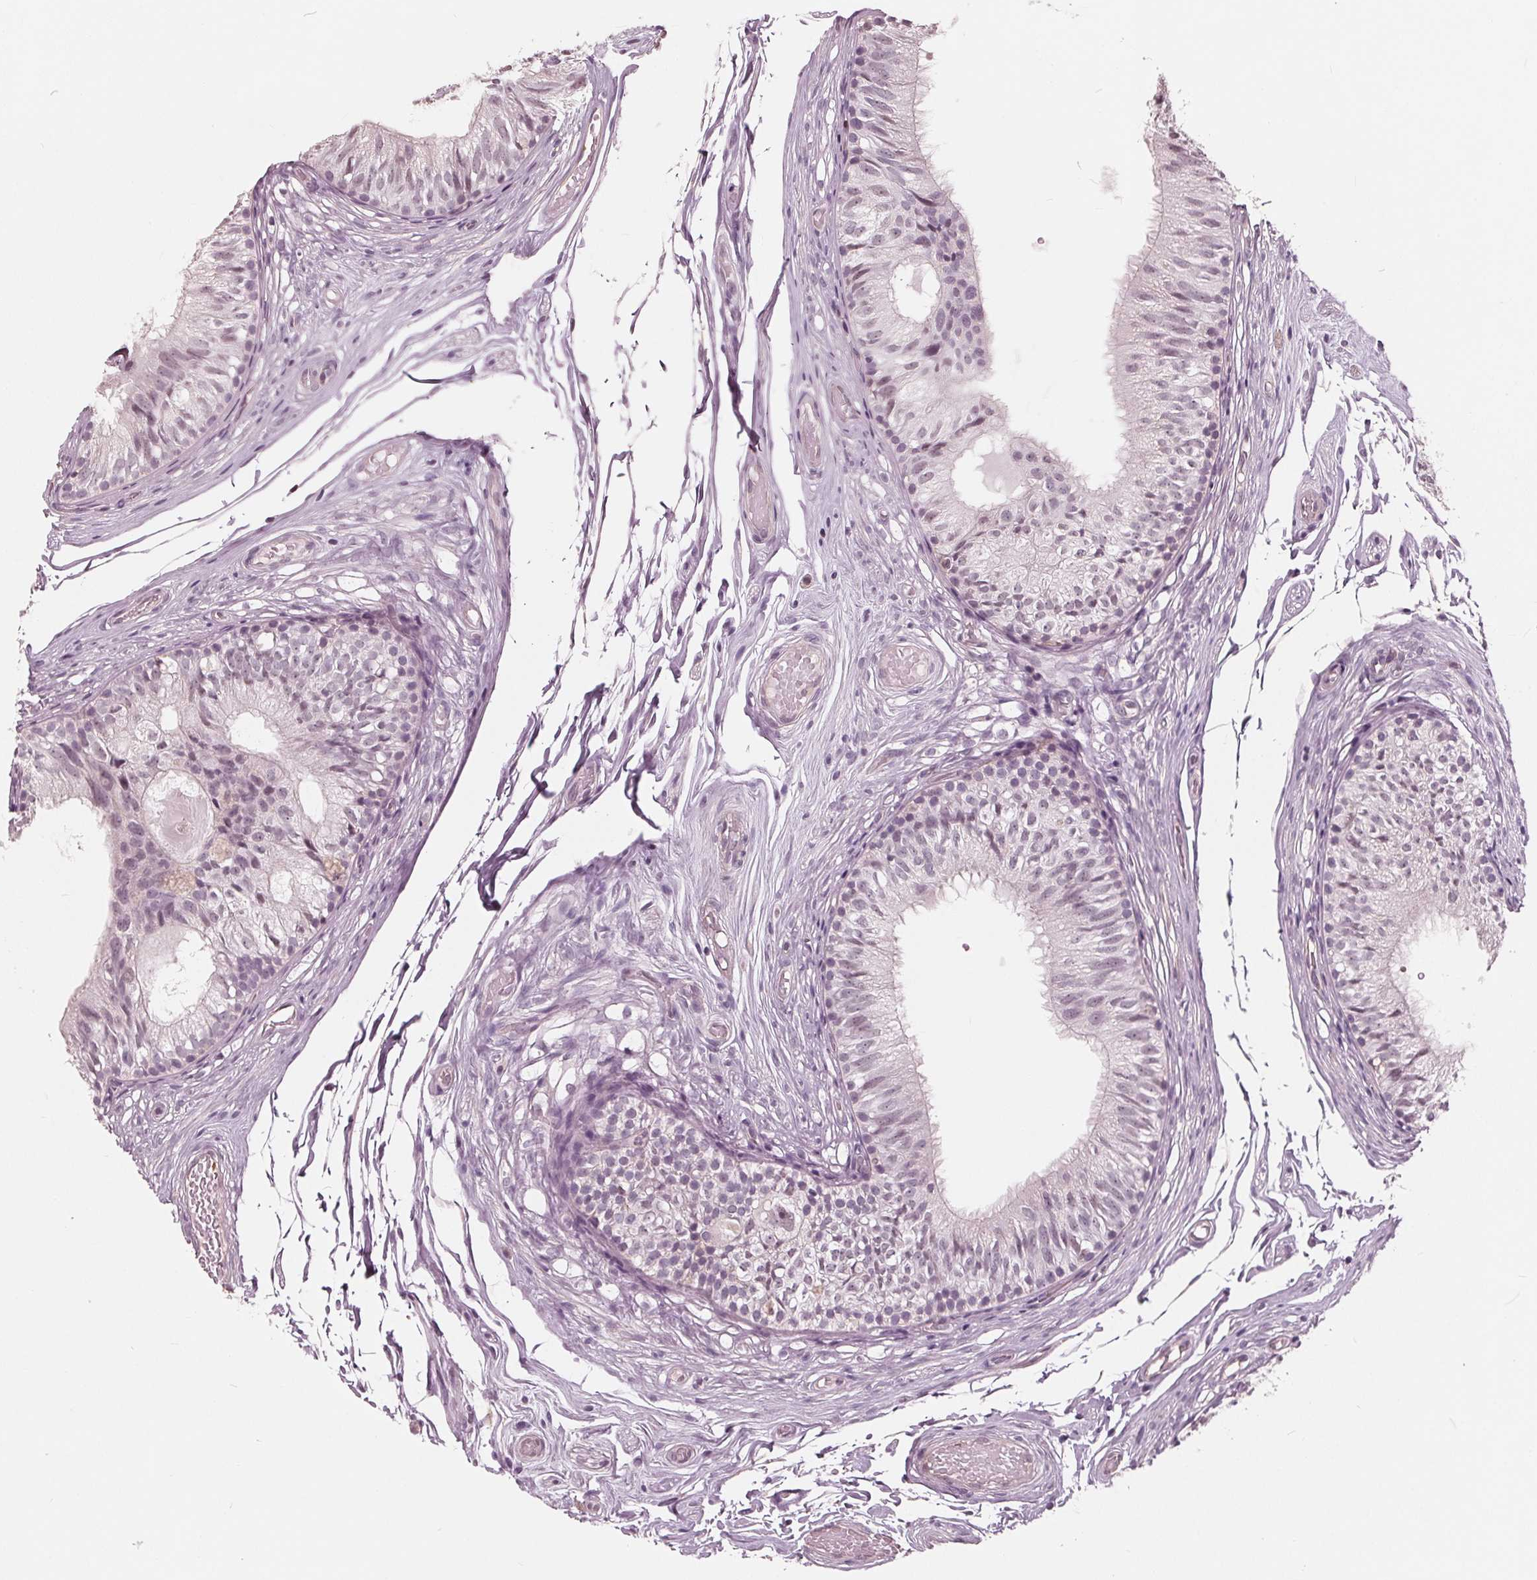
{"staining": {"intensity": "moderate", "quantity": "<25%", "location": "nuclear"}, "tissue": "epididymis", "cell_type": "Glandular cells", "image_type": "normal", "snomed": [{"axis": "morphology", "description": "Normal tissue, NOS"}, {"axis": "topography", "description": "Epididymis"}], "caption": "Protein expression analysis of unremarkable human epididymis reveals moderate nuclear staining in approximately <25% of glandular cells.", "gene": "ING3", "patient": {"sex": "male", "age": 29}}